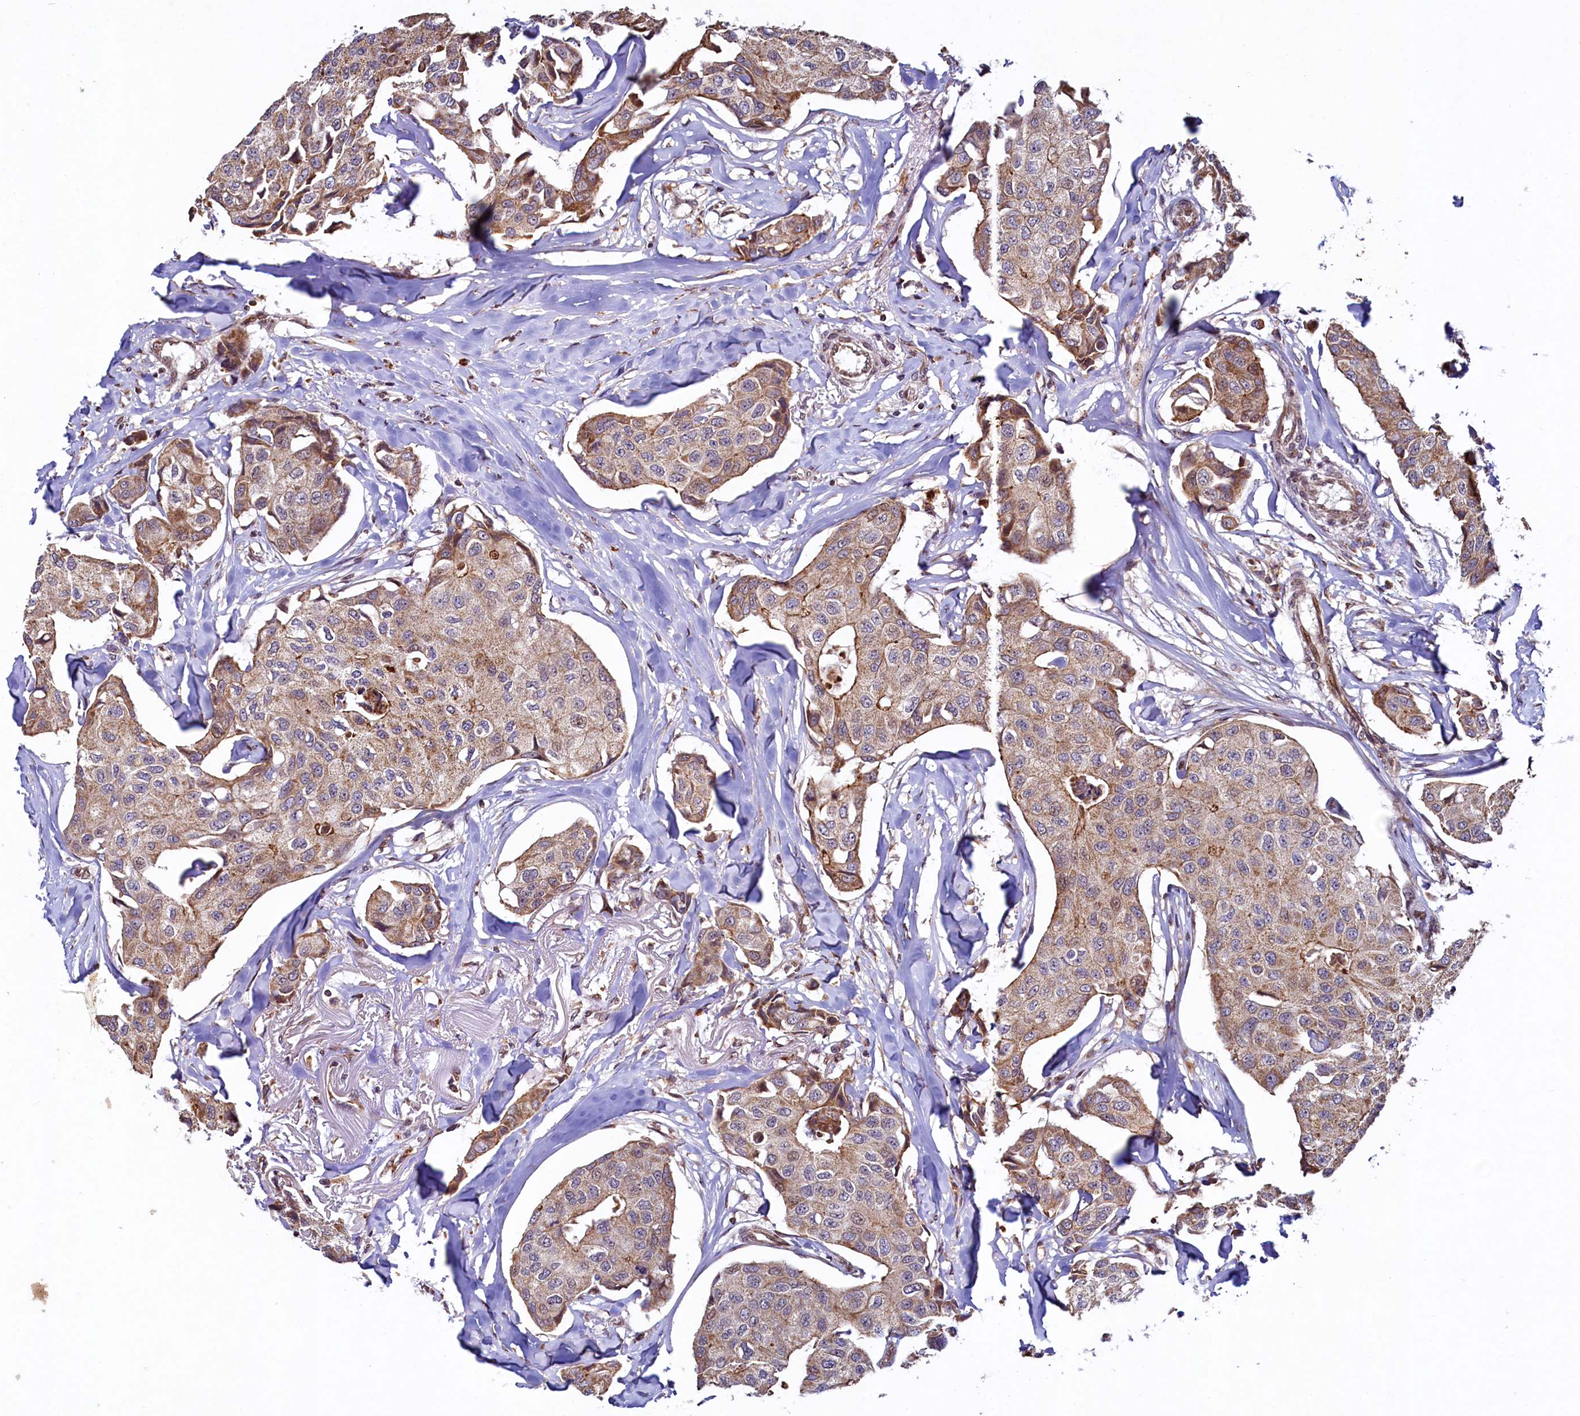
{"staining": {"intensity": "weak", "quantity": ">75%", "location": "cytoplasmic/membranous"}, "tissue": "breast cancer", "cell_type": "Tumor cells", "image_type": "cancer", "snomed": [{"axis": "morphology", "description": "Duct carcinoma"}, {"axis": "topography", "description": "Breast"}], "caption": "This is a photomicrograph of immunohistochemistry staining of breast infiltrating ductal carcinoma, which shows weak positivity in the cytoplasmic/membranous of tumor cells.", "gene": "ZNF577", "patient": {"sex": "female", "age": 80}}